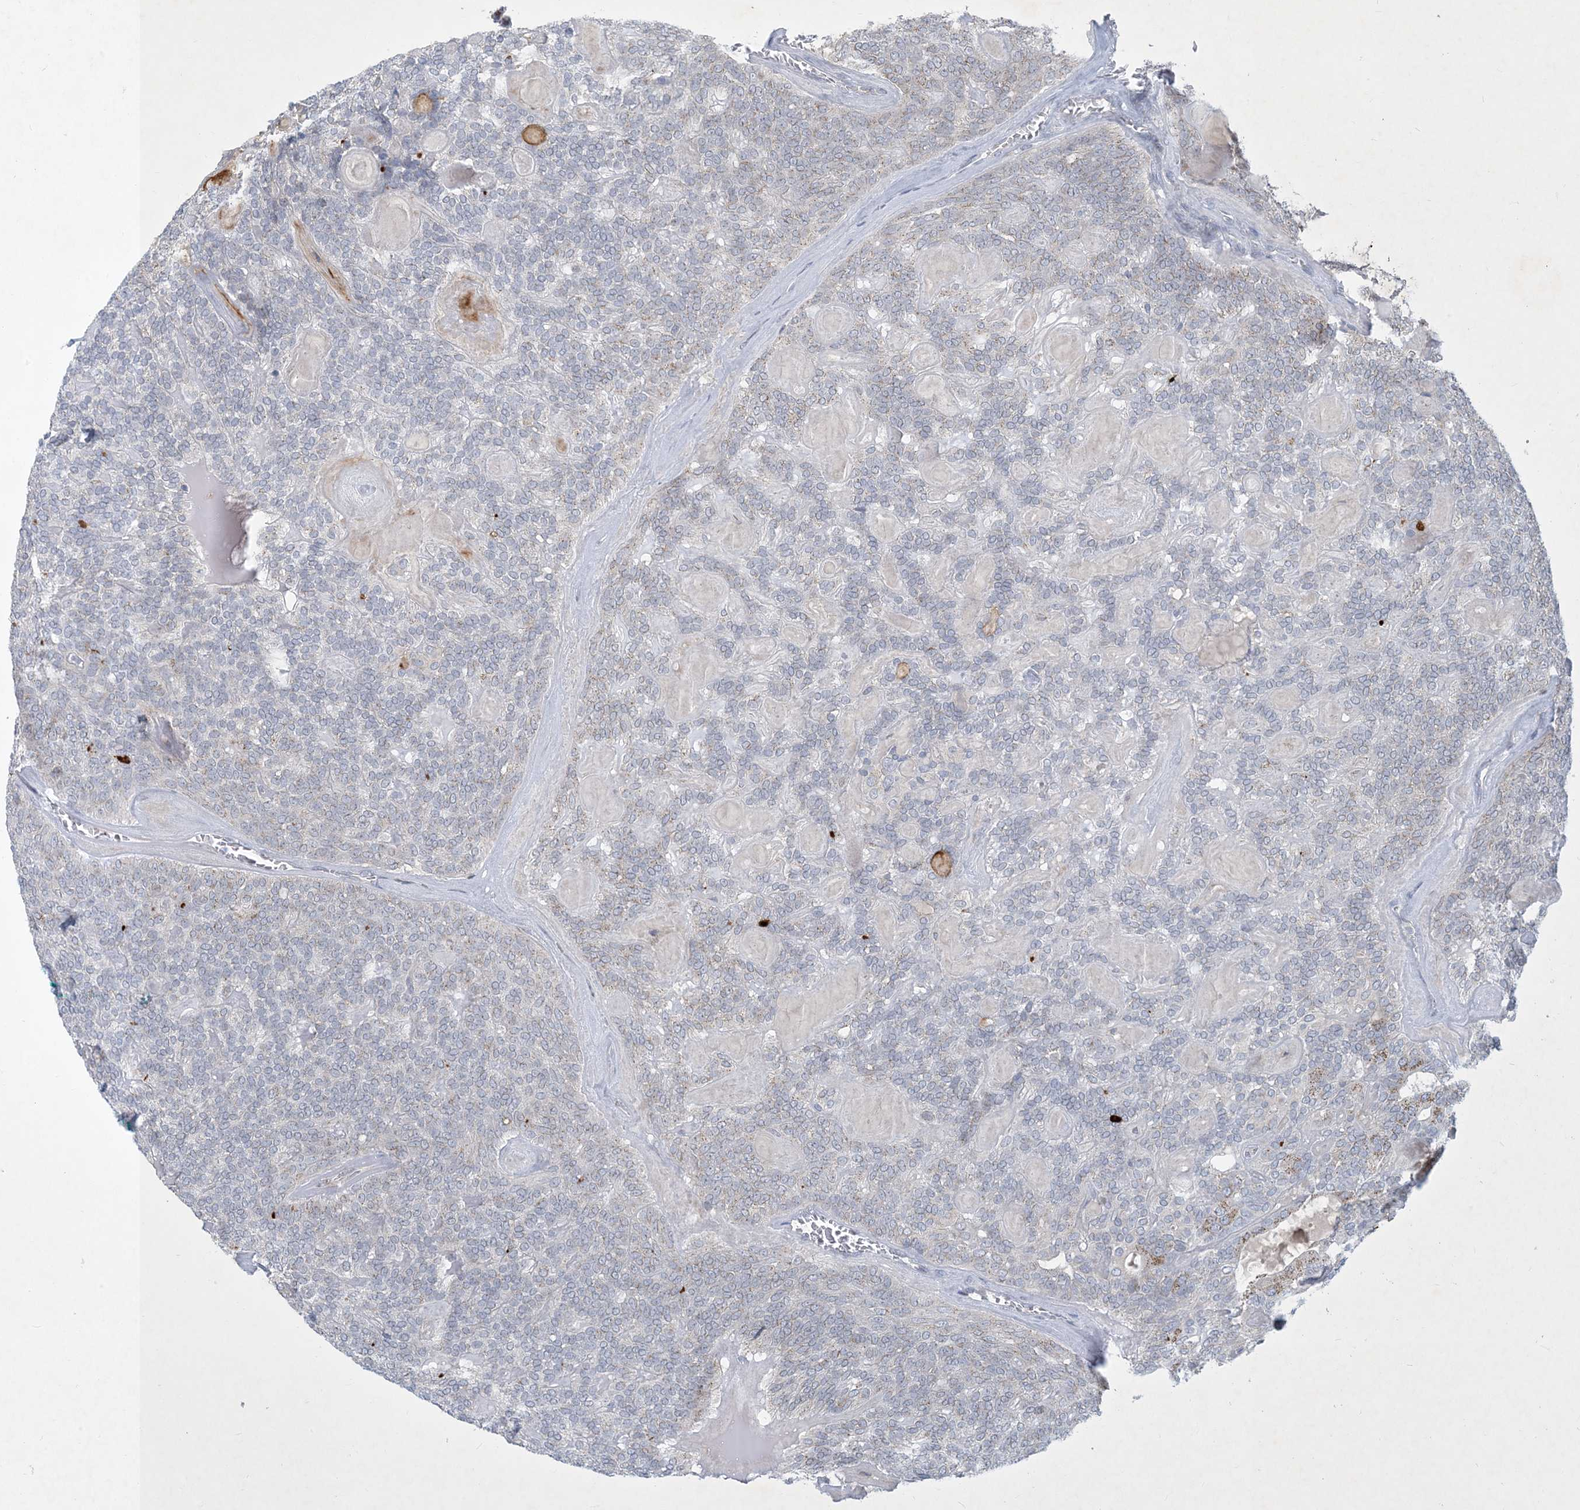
{"staining": {"intensity": "weak", "quantity": "25%-75%", "location": "cytoplasmic/membranous"}, "tissue": "head and neck cancer", "cell_type": "Tumor cells", "image_type": "cancer", "snomed": [{"axis": "morphology", "description": "Adenocarcinoma, NOS"}, {"axis": "topography", "description": "Head-Neck"}], "caption": "Human head and neck cancer stained with a brown dye shows weak cytoplasmic/membranous positive staining in about 25%-75% of tumor cells.", "gene": "CCDC14", "patient": {"sex": "male", "age": 66}}